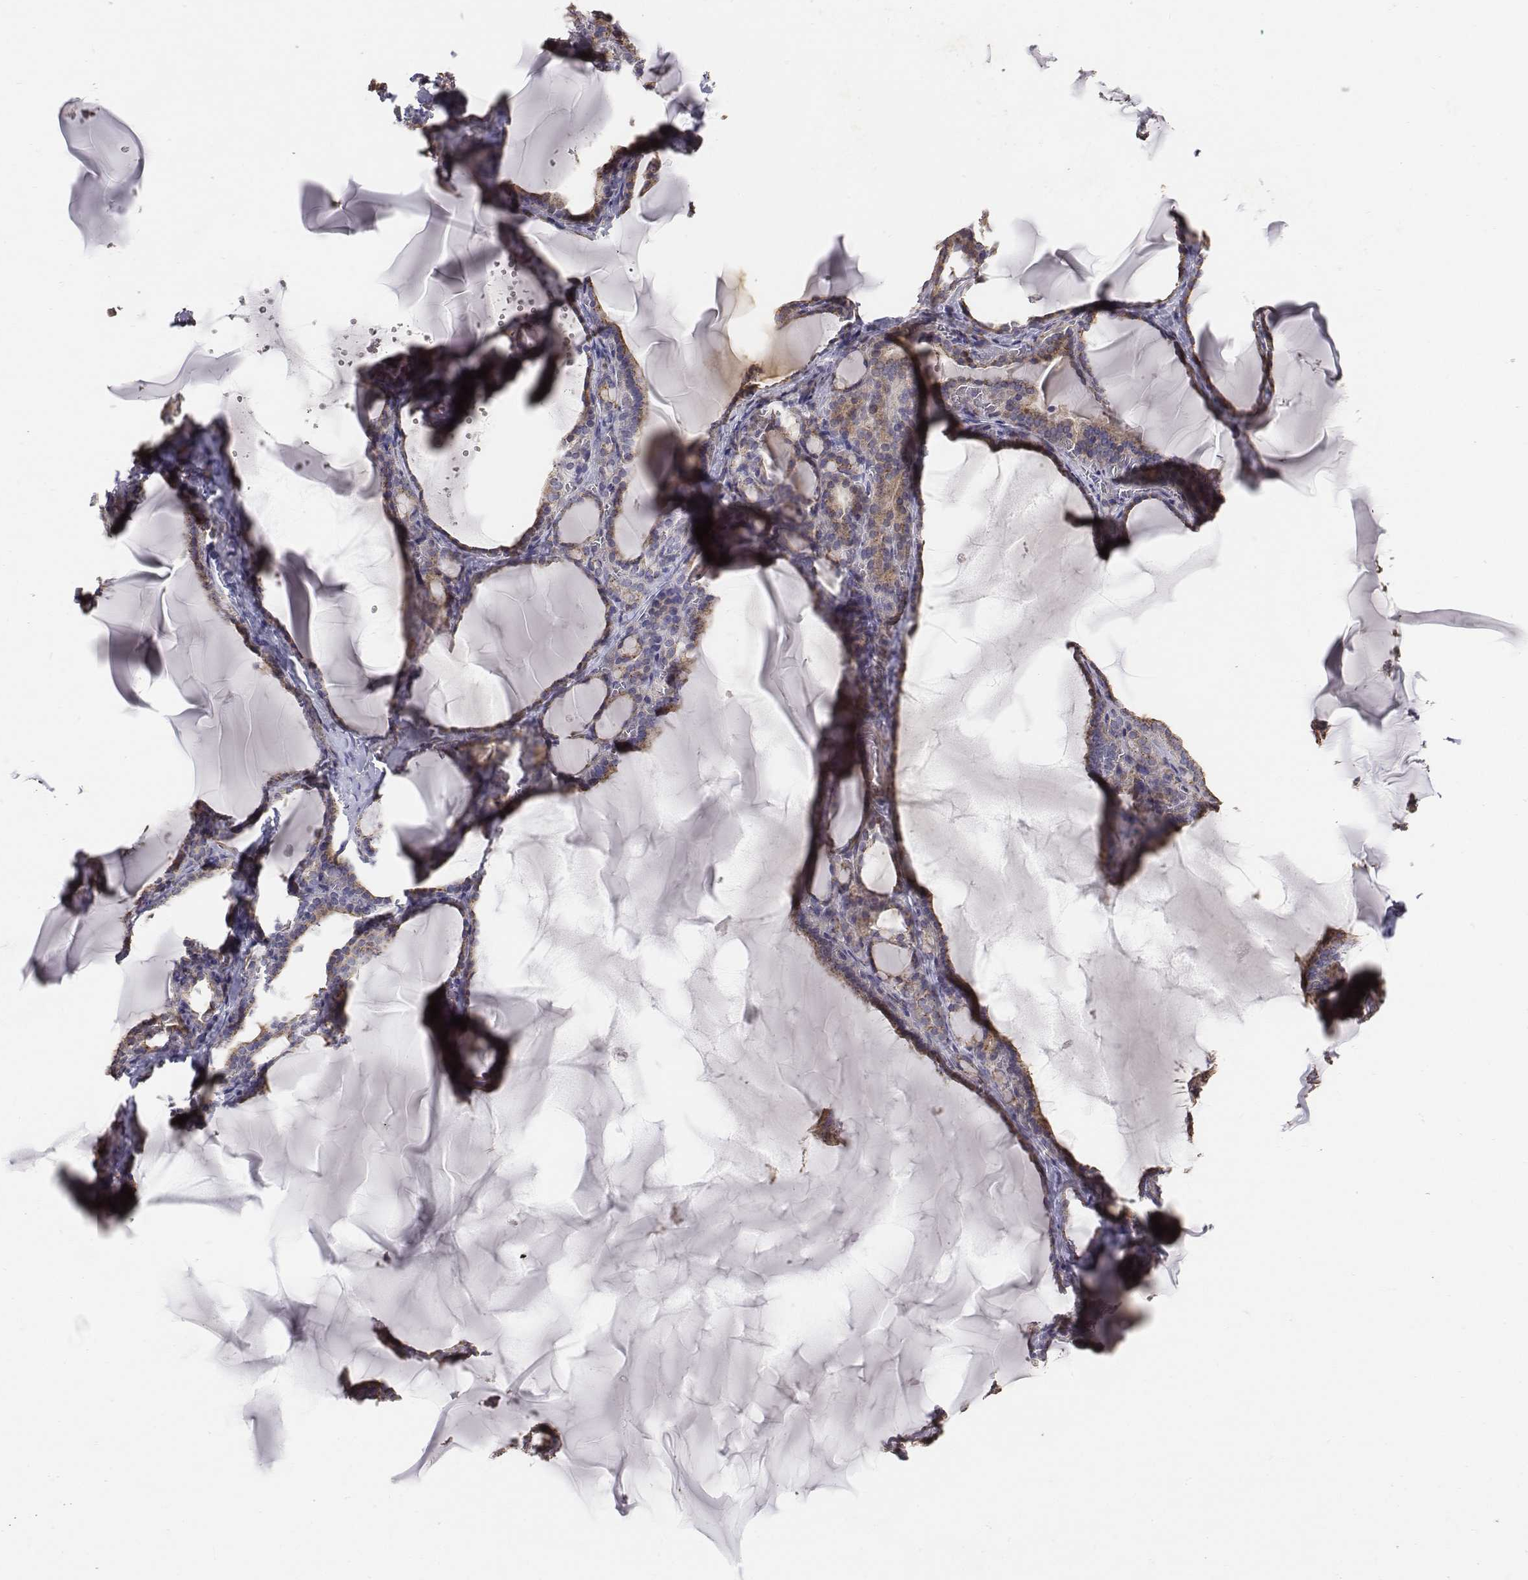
{"staining": {"intensity": "moderate", "quantity": ">75%", "location": "cytoplasmic/membranous"}, "tissue": "thyroid gland", "cell_type": "Glandular cells", "image_type": "normal", "snomed": [{"axis": "morphology", "description": "Normal tissue, NOS"}, {"axis": "morphology", "description": "Hyperplasia, NOS"}, {"axis": "topography", "description": "Thyroid gland"}], "caption": "Immunohistochemical staining of benign human thyroid gland exhibits >75% levels of moderate cytoplasmic/membranous protein positivity in about >75% of glandular cells.", "gene": "AP1B1", "patient": {"sex": "female", "age": 27}}